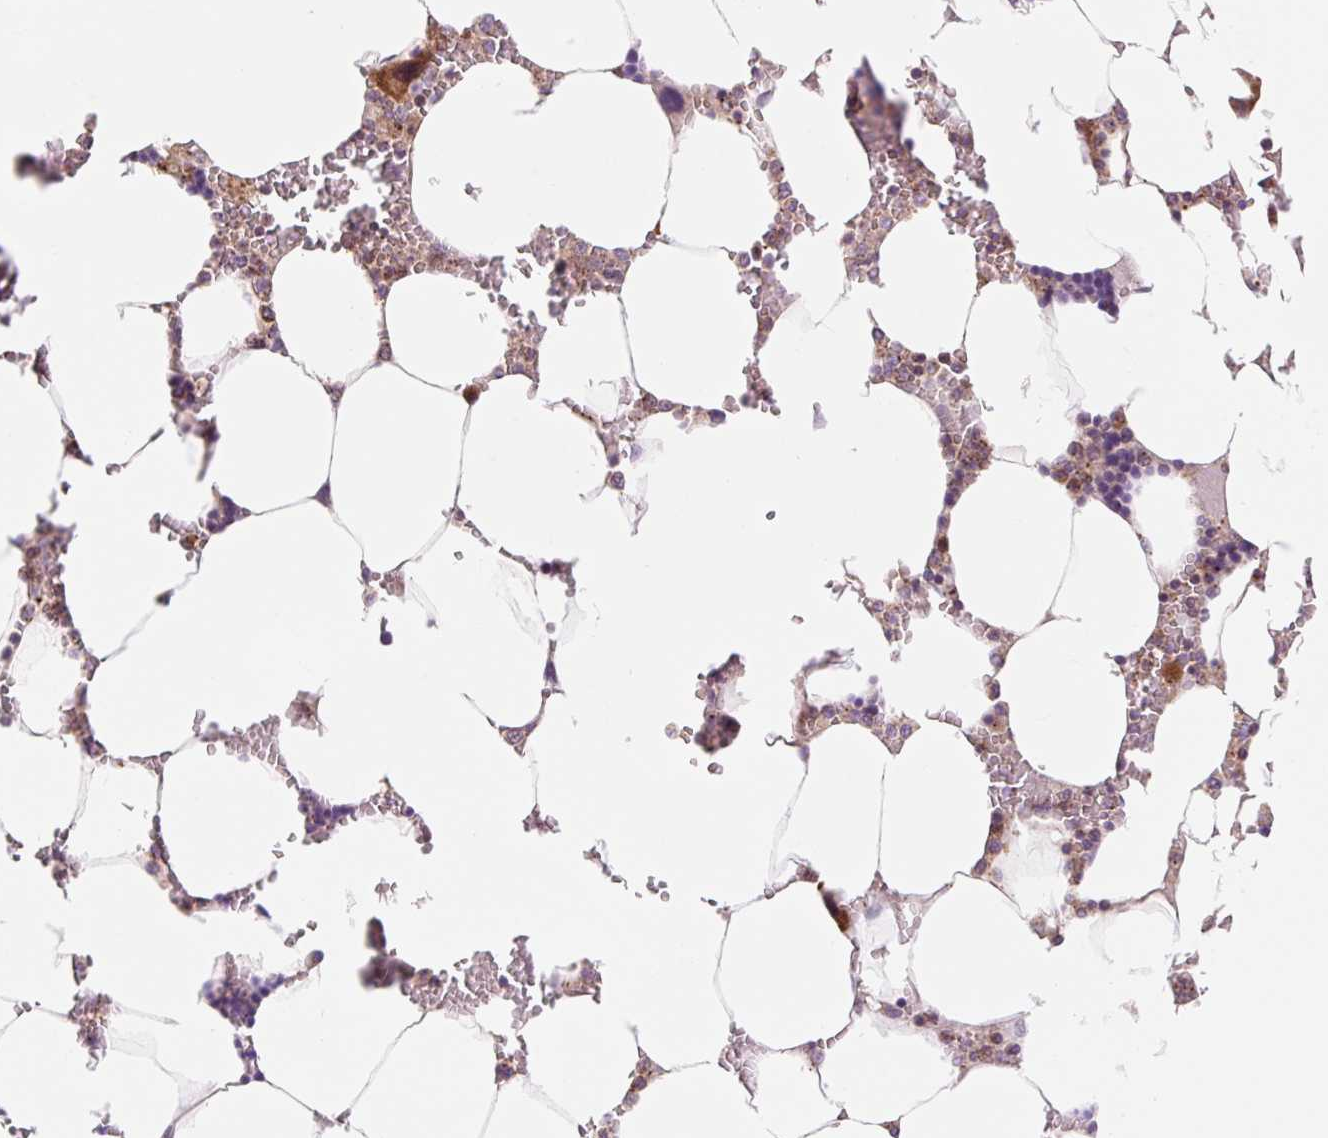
{"staining": {"intensity": "weak", "quantity": "25%-75%", "location": "cytoplasmic/membranous"}, "tissue": "bone marrow", "cell_type": "Hematopoietic cells", "image_type": "normal", "snomed": [{"axis": "morphology", "description": "Normal tissue, NOS"}, {"axis": "topography", "description": "Bone marrow"}], "caption": "Immunohistochemistry (IHC) photomicrograph of unremarkable human bone marrow stained for a protein (brown), which reveals low levels of weak cytoplasmic/membranous staining in about 25%-75% of hematopoietic cells.", "gene": "VPS4A", "patient": {"sex": "male", "age": 64}}